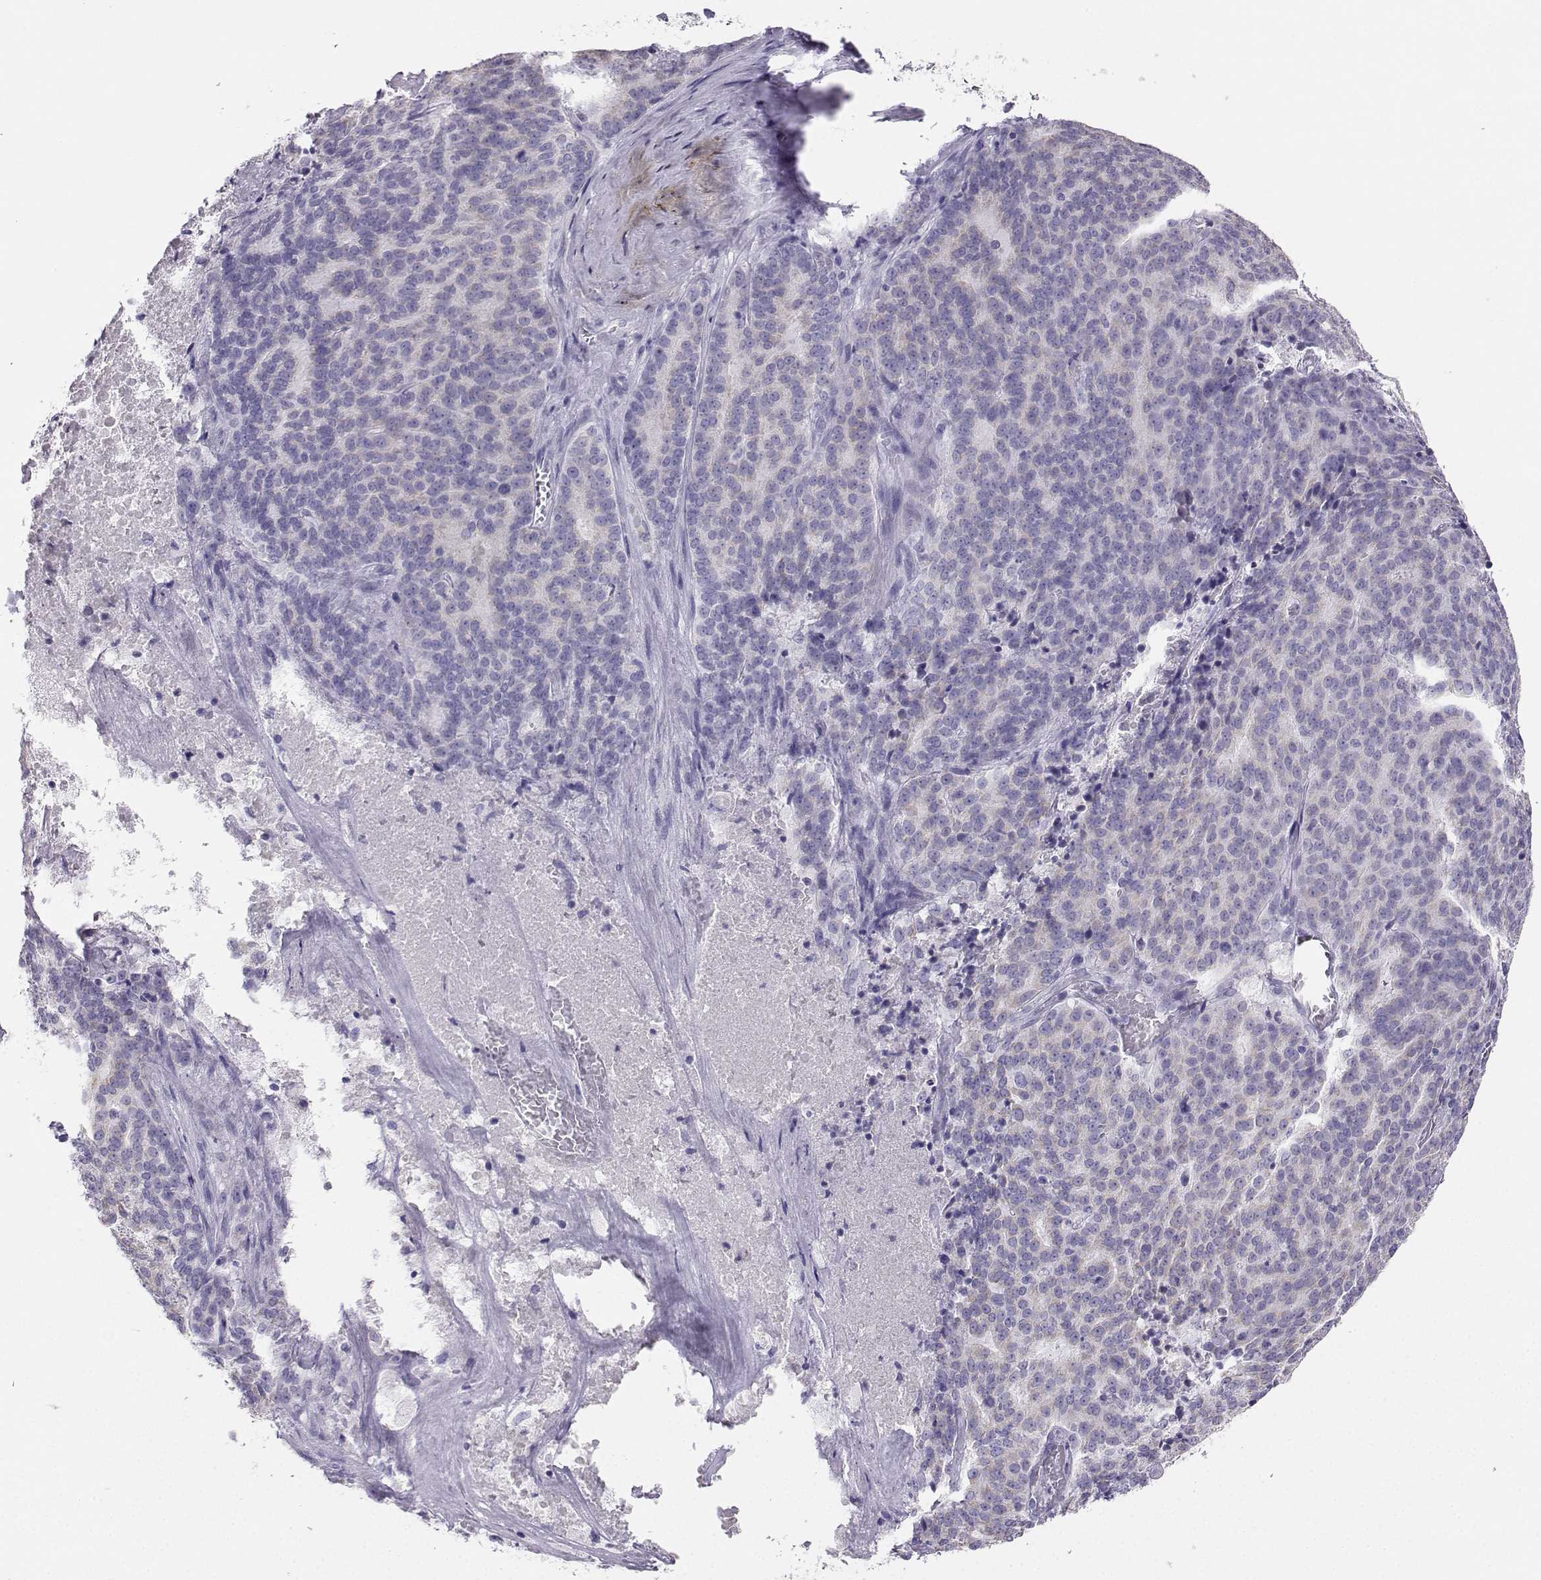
{"staining": {"intensity": "weak", "quantity": "<25%", "location": "cytoplasmic/membranous"}, "tissue": "liver cancer", "cell_type": "Tumor cells", "image_type": "cancer", "snomed": [{"axis": "morphology", "description": "Cholangiocarcinoma"}, {"axis": "topography", "description": "Liver"}], "caption": "Immunohistochemical staining of liver cancer displays no significant expression in tumor cells. (Brightfield microscopy of DAB (3,3'-diaminobenzidine) immunohistochemistry (IHC) at high magnification).", "gene": "AVP", "patient": {"sex": "female", "age": 47}}